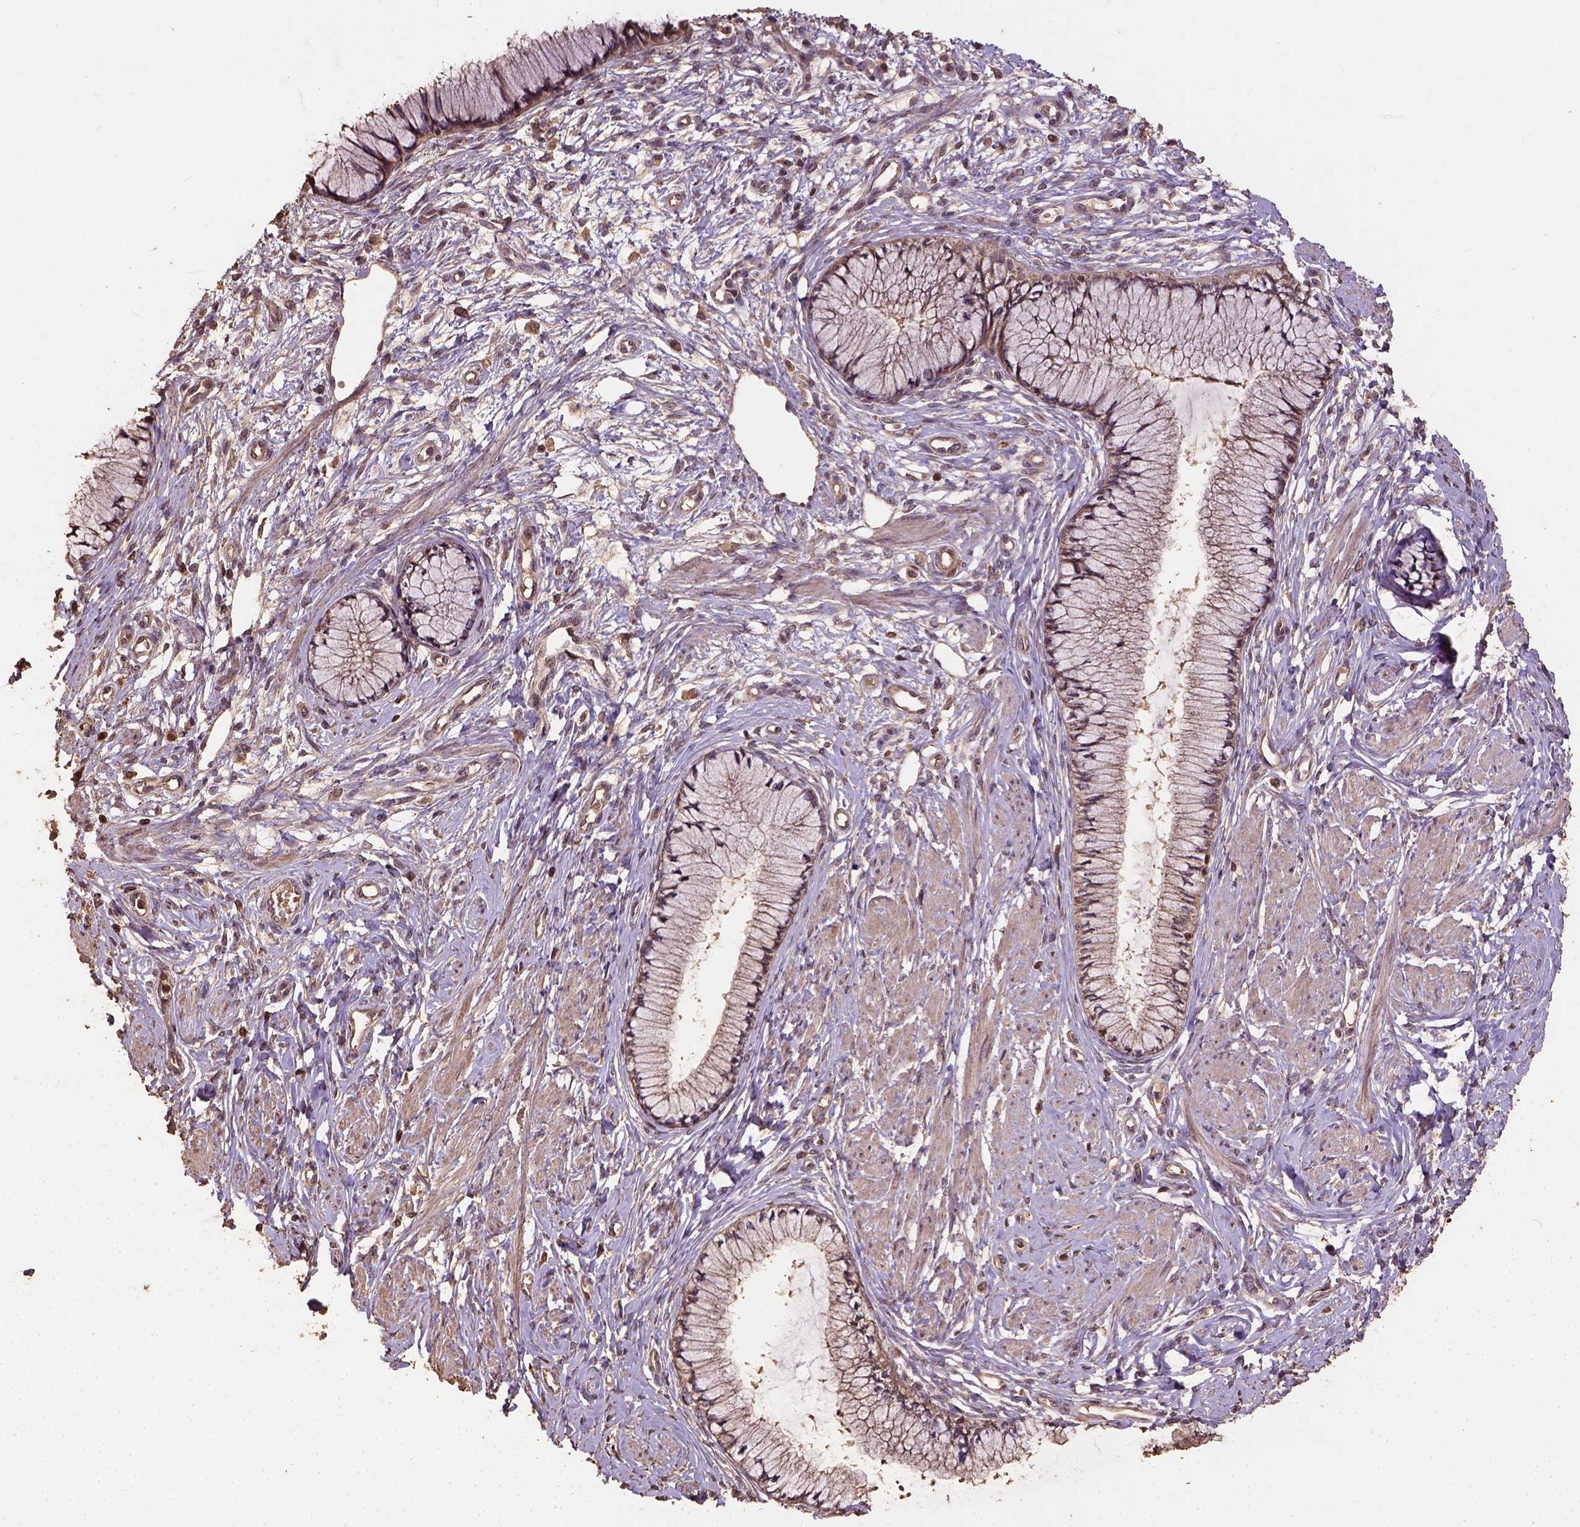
{"staining": {"intensity": "weak", "quantity": ">75%", "location": "cytoplasmic/membranous"}, "tissue": "cervix", "cell_type": "Glandular cells", "image_type": "normal", "snomed": [{"axis": "morphology", "description": "Normal tissue, NOS"}, {"axis": "topography", "description": "Cervix"}], "caption": "A histopathology image of cervix stained for a protein shows weak cytoplasmic/membranous brown staining in glandular cells.", "gene": "ATP1B3", "patient": {"sex": "female", "age": 37}}